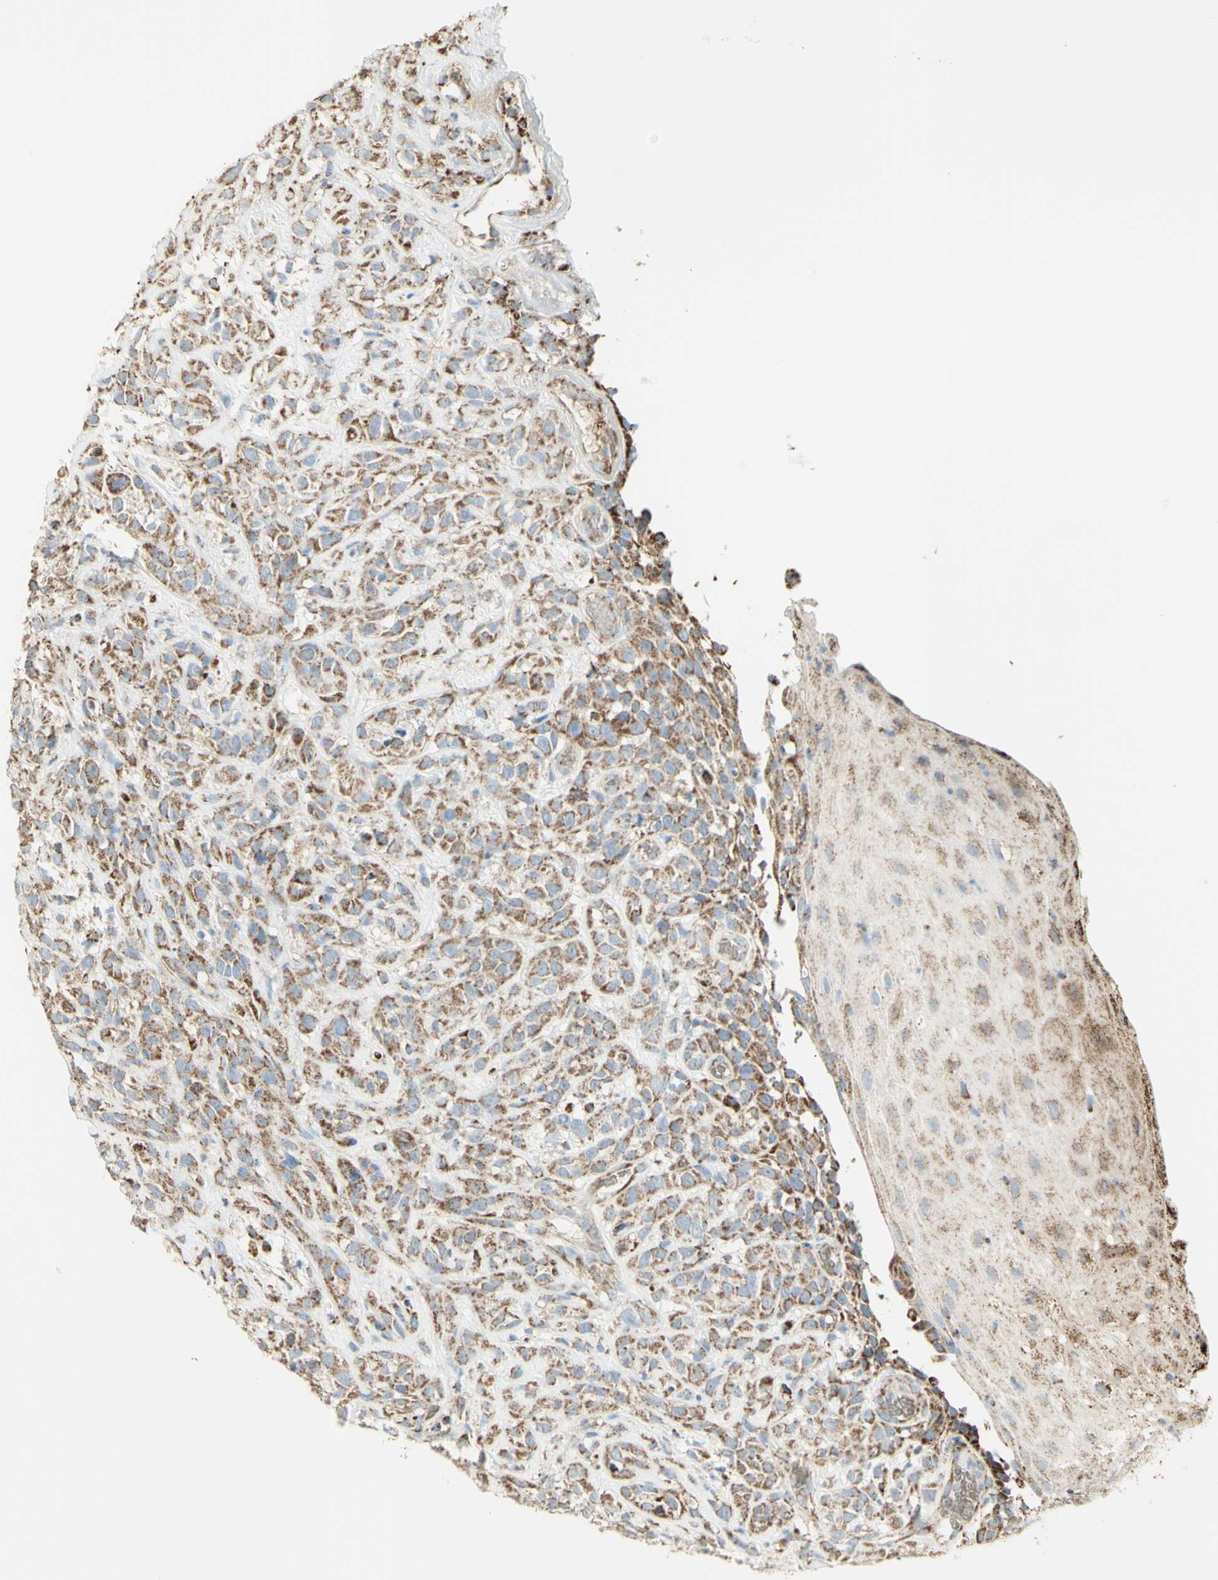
{"staining": {"intensity": "weak", "quantity": ">75%", "location": "cytoplasmic/membranous"}, "tissue": "head and neck cancer", "cell_type": "Tumor cells", "image_type": "cancer", "snomed": [{"axis": "morphology", "description": "Normal tissue, NOS"}, {"axis": "morphology", "description": "Squamous cell carcinoma, NOS"}, {"axis": "topography", "description": "Cartilage tissue"}, {"axis": "topography", "description": "Head-Neck"}], "caption": "Immunohistochemistry (IHC) staining of squamous cell carcinoma (head and neck), which displays low levels of weak cytoplasmic/membranous expression in about >75% of tumor cells indicating weak cytoplasmic/membranous protein expression. The staining was performed using DAB (brown) for protein detection and nuclei were counterstained in hematoxylin (blue).", "gene": "LETM1", "patient": {"sex": "male", "age": 62}}